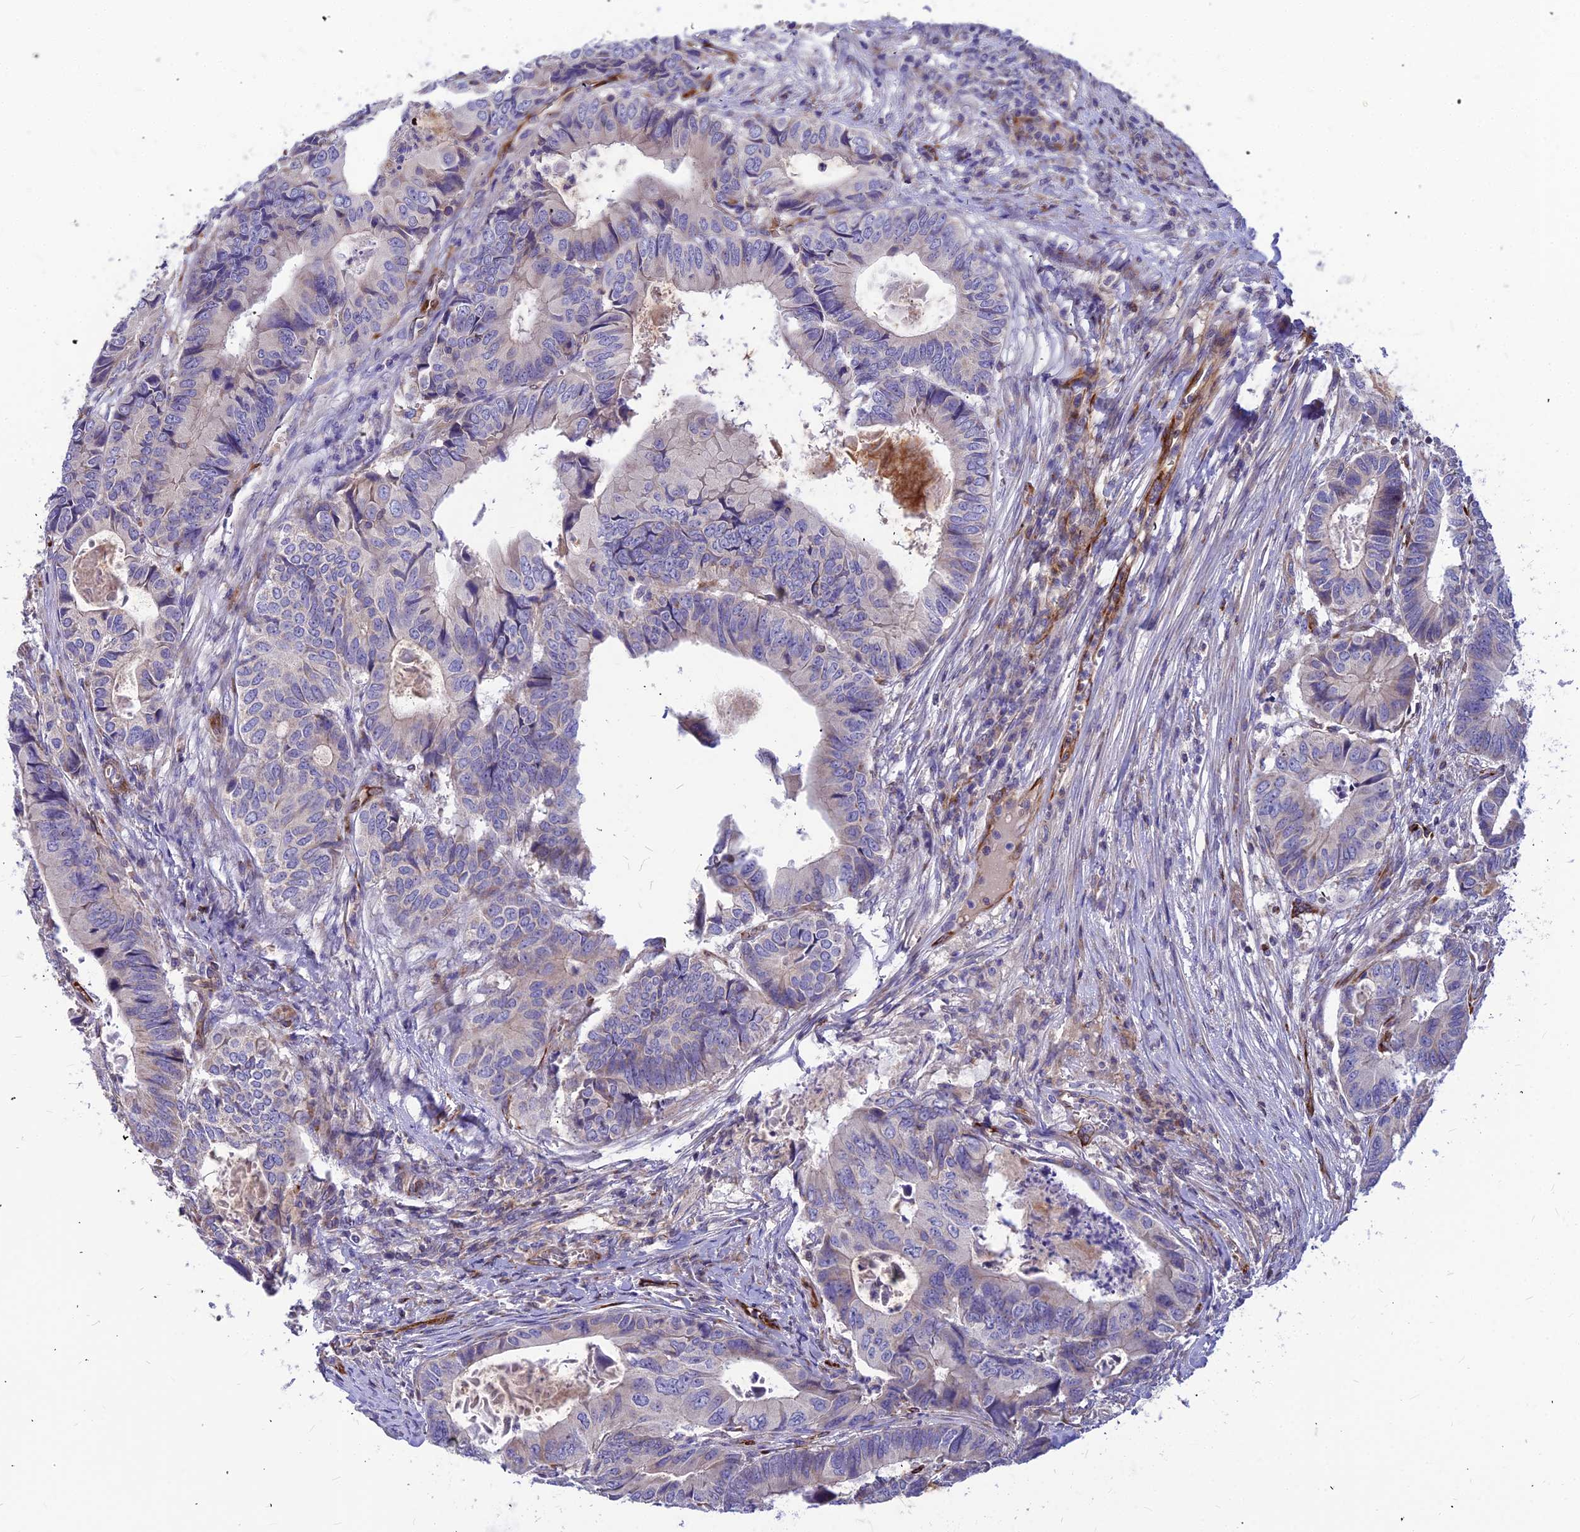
{"staining": {"intensity": "negative", "quantity": "none", "location": "none"}, "tissue": "colorectal cancer", "cell_type": "Tumor cells", "image_type": "cancer", "snomed": [{"axis": "morphology", "description": "Adenocarcinoma, NOS"}, {"axis": "topography", "description": "Colon"}], "caption": "Tumor cells show no significant positivity in colorectal cancer.", "gene": "ASPHD1", "patient": {"sex": "male", "age": 85}}